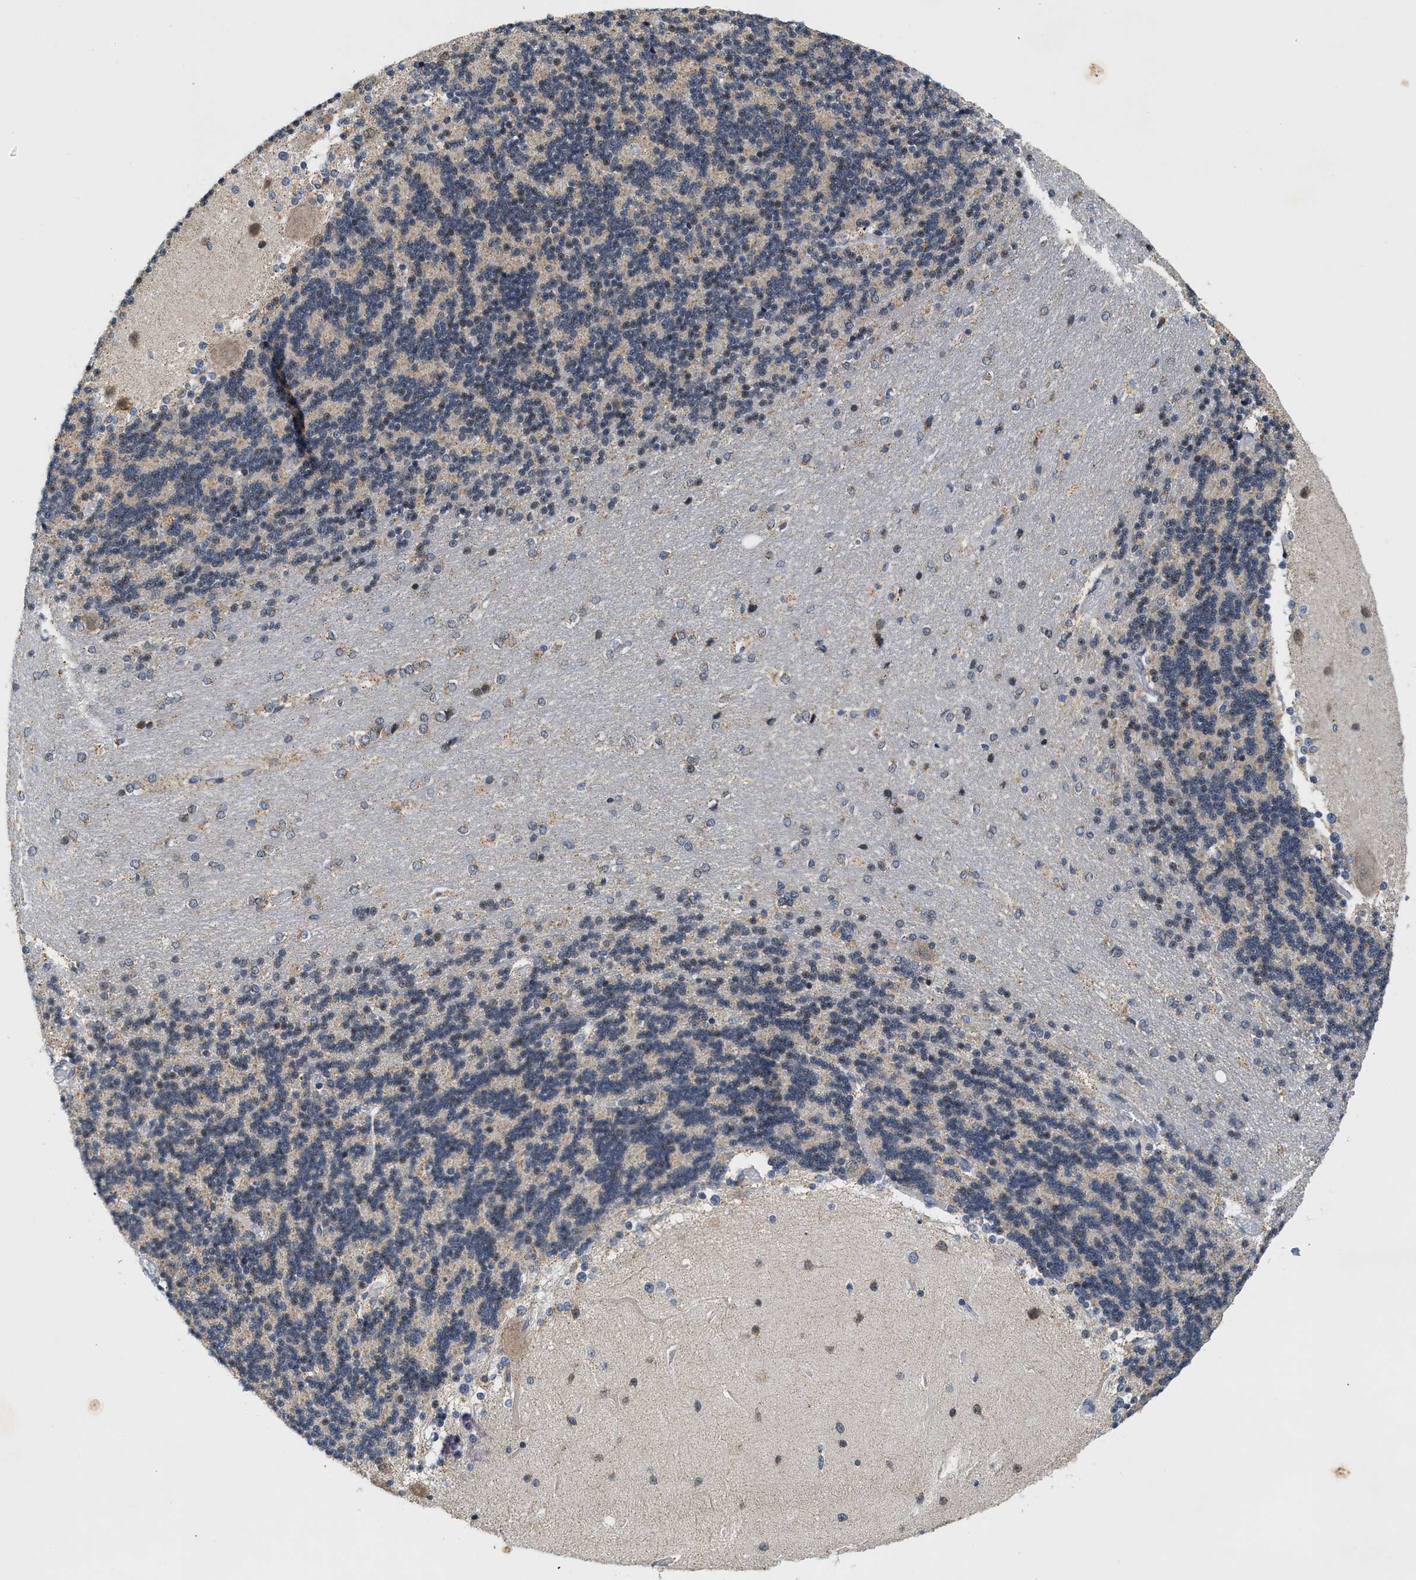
{"staining": {"intensity": "weak", "quantity": "25%-75%", "location": "cytoplasmic/membranous"}, "tissue": "cerebellum", "cell_type": "Cells in granular layer", "image_type": "normal", "snomed": [{"axis": "morphology", "description": "Normal tissue, NOS"}, {"axis": "topography", "description": "Cerebellum"}], "caption": "Weak cytoplasmic/membranous positivity is identified in approximately 25%-75% of cells in granular layer in normal cerebellum. (DAB = brown stain, brightfield microscopy at high magnification).", "gene": "GIGYF1", "patient": {"sex": "female", "age": 54}}